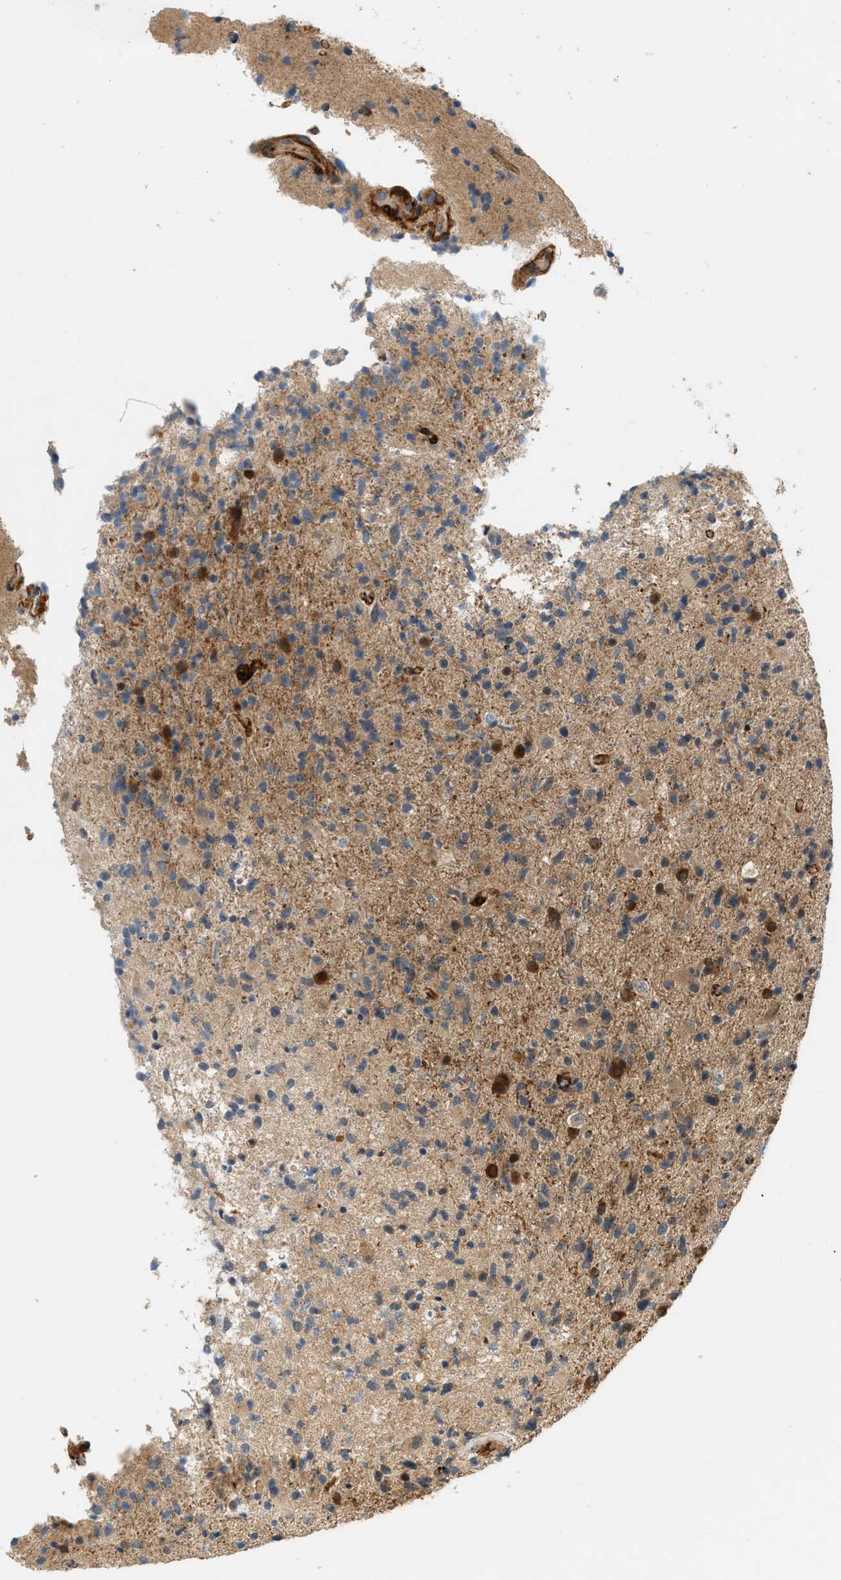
{"staining": {"intensity": "moderate", "quantity": ">75%", "location": "cytoplasmic/membranous"}, "tissue": "glioma", "cell_type": "Tumor cells", "image_type": "cancer", "snomed": [{"axis": "morphology", "description": "Glioma, malignant, High grade"}, {"axis": "topography", "description": "Brain"}], "caption": "Moderate cytoplasmic/membranous positivity for a protein is seen in about >75% of tumor cells of glioma using immunohistochemistry (IHC).", "gene": "EDNRA", "patient": {"sex": "male", "age": 72}}